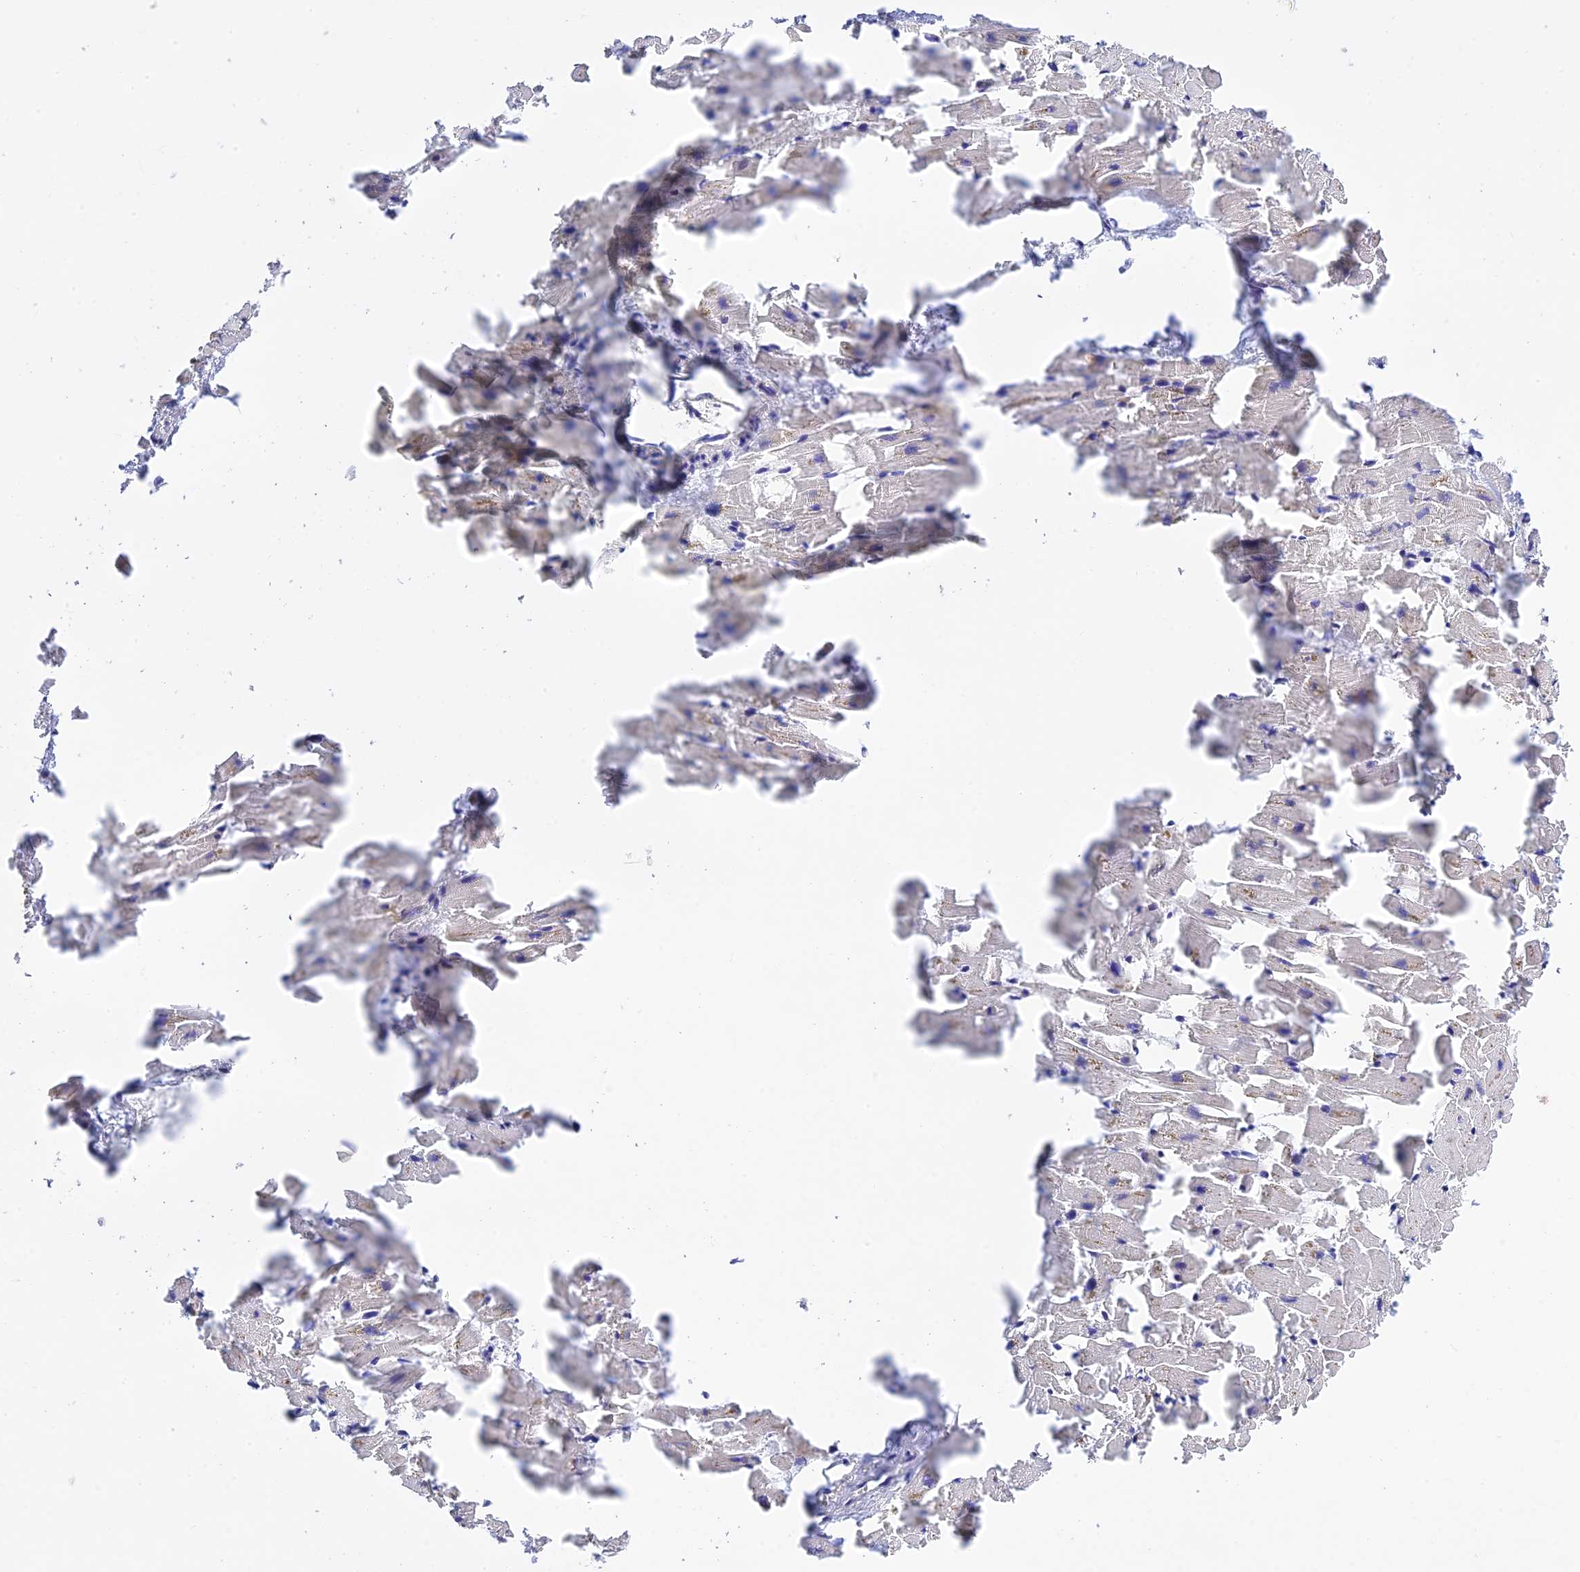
{"staining": {"intensity": "weak", "quantity": "25%-75%", "location": "cytoplasmic/membranous"}, "tissue": "heart muscle", "cell_type": "Cardiomyocytes", "image_type": "normal", "snomed": [{"axis": "morphology", "description": "Normal tissue, NOS"}, {"axis": "topography", "description": "Heart"}], "caption": "Immunohistochemistry (DAB (3,3'-diaminobenzidine)) staining of unremarkable heart muscle reveals weak cytoplasmic/membranous protein staining in approximately 25%-75% of cardiomyocytes.", "gene": "MS4A5", "patient": {"sex": "female", "age": 64}}